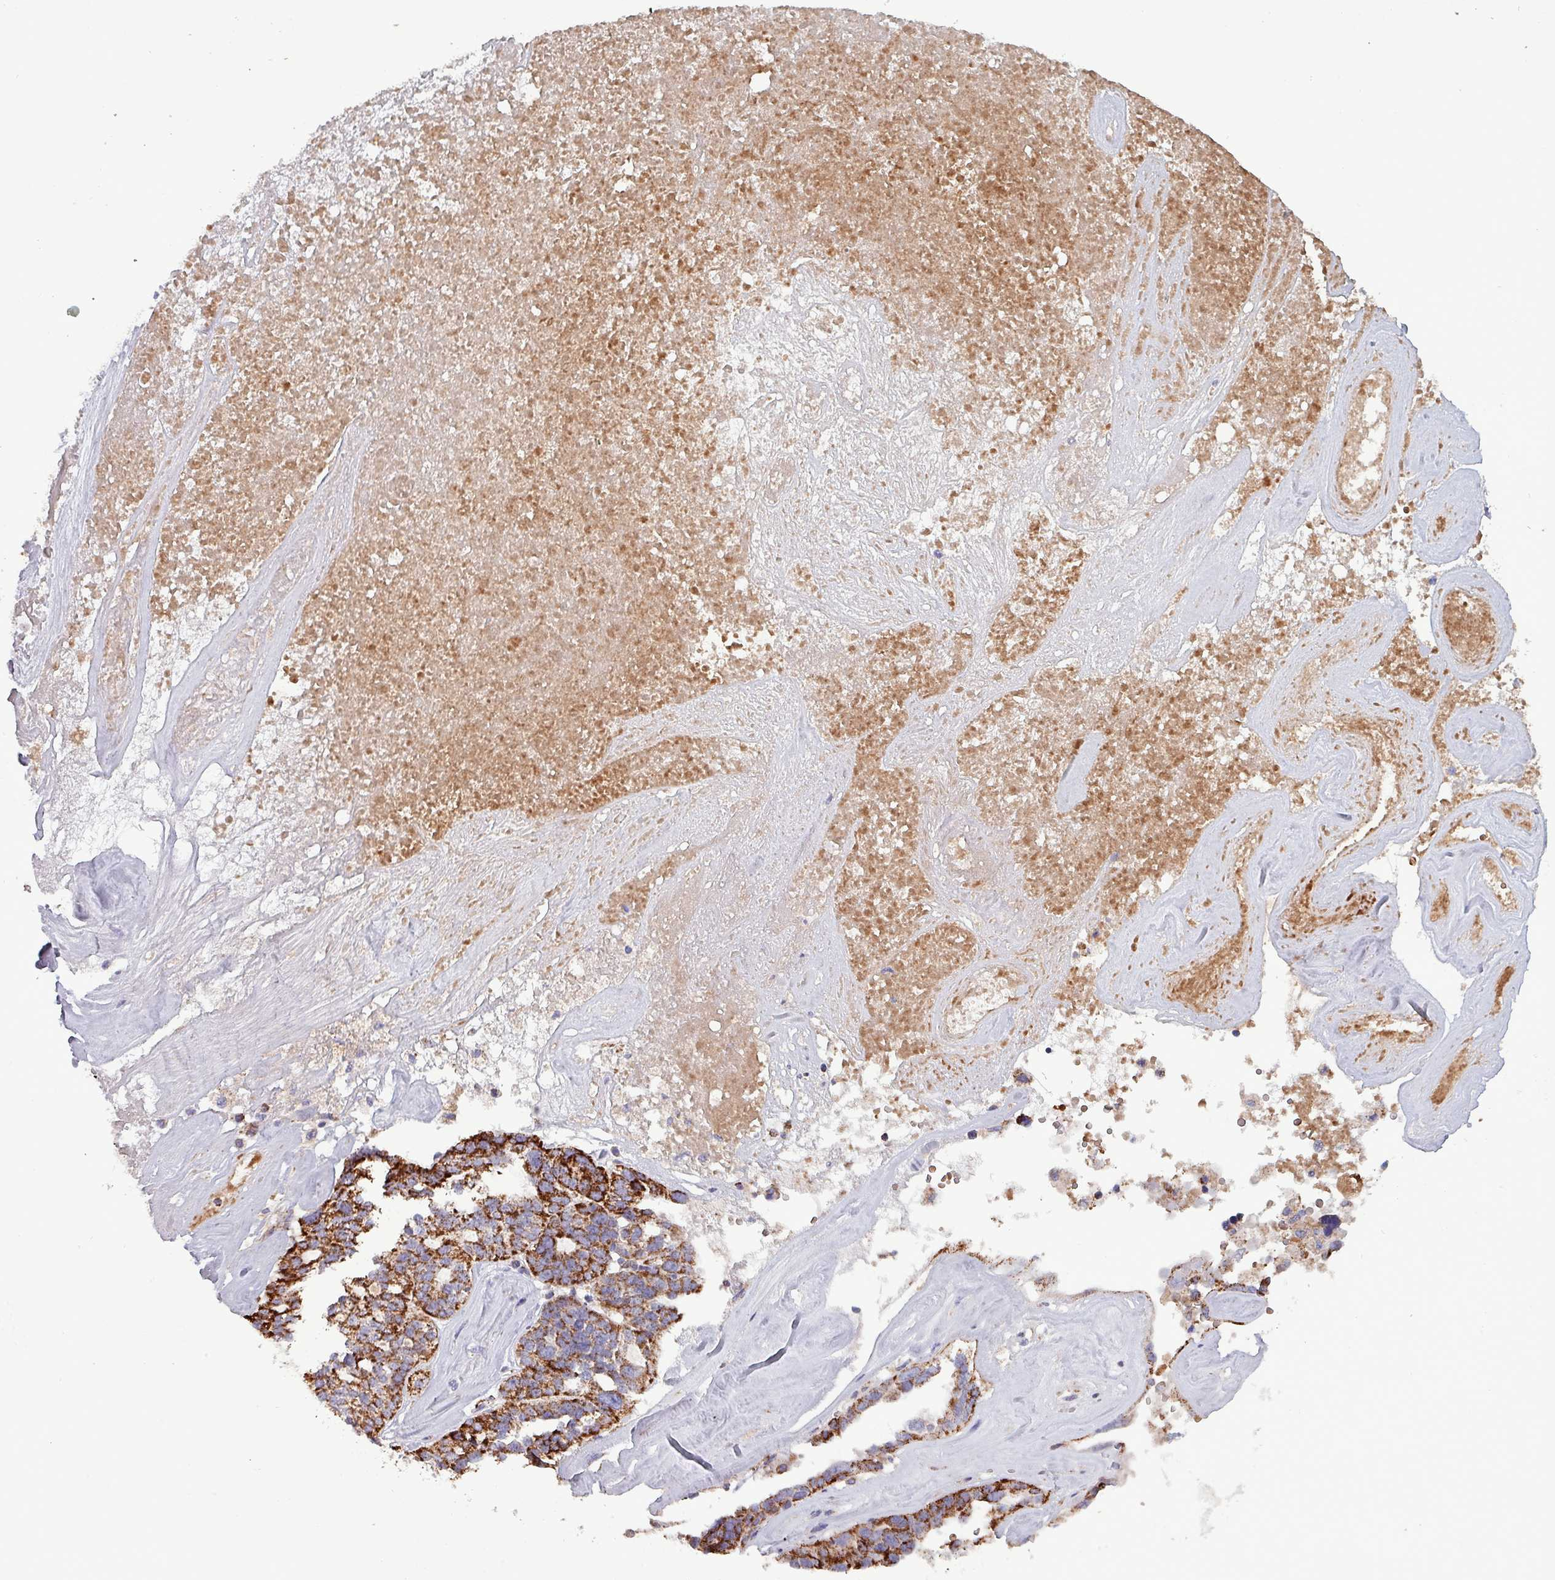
{"staining": {"intensity": "strong", "quantity": ">75%", "location": "cytoplasmic/membranous"}, "tissue": "ovarian cancer", "cell_type": "Tumor cells", "image_type": "cancer", "snomed": [{"axis": "morphology", "description": "Cystadenocarcinoma, serous, NOS"}, {"axis": "topography", "description": "Ovary"}], "caption": "Human ovarian cancer stained with a brown dye displays strong cytoplasmic/membranous positive positivity in approximately >75% of tumor cells.", "gene": "ZNF322", "patient": {"sex": "female", "age": 59}}